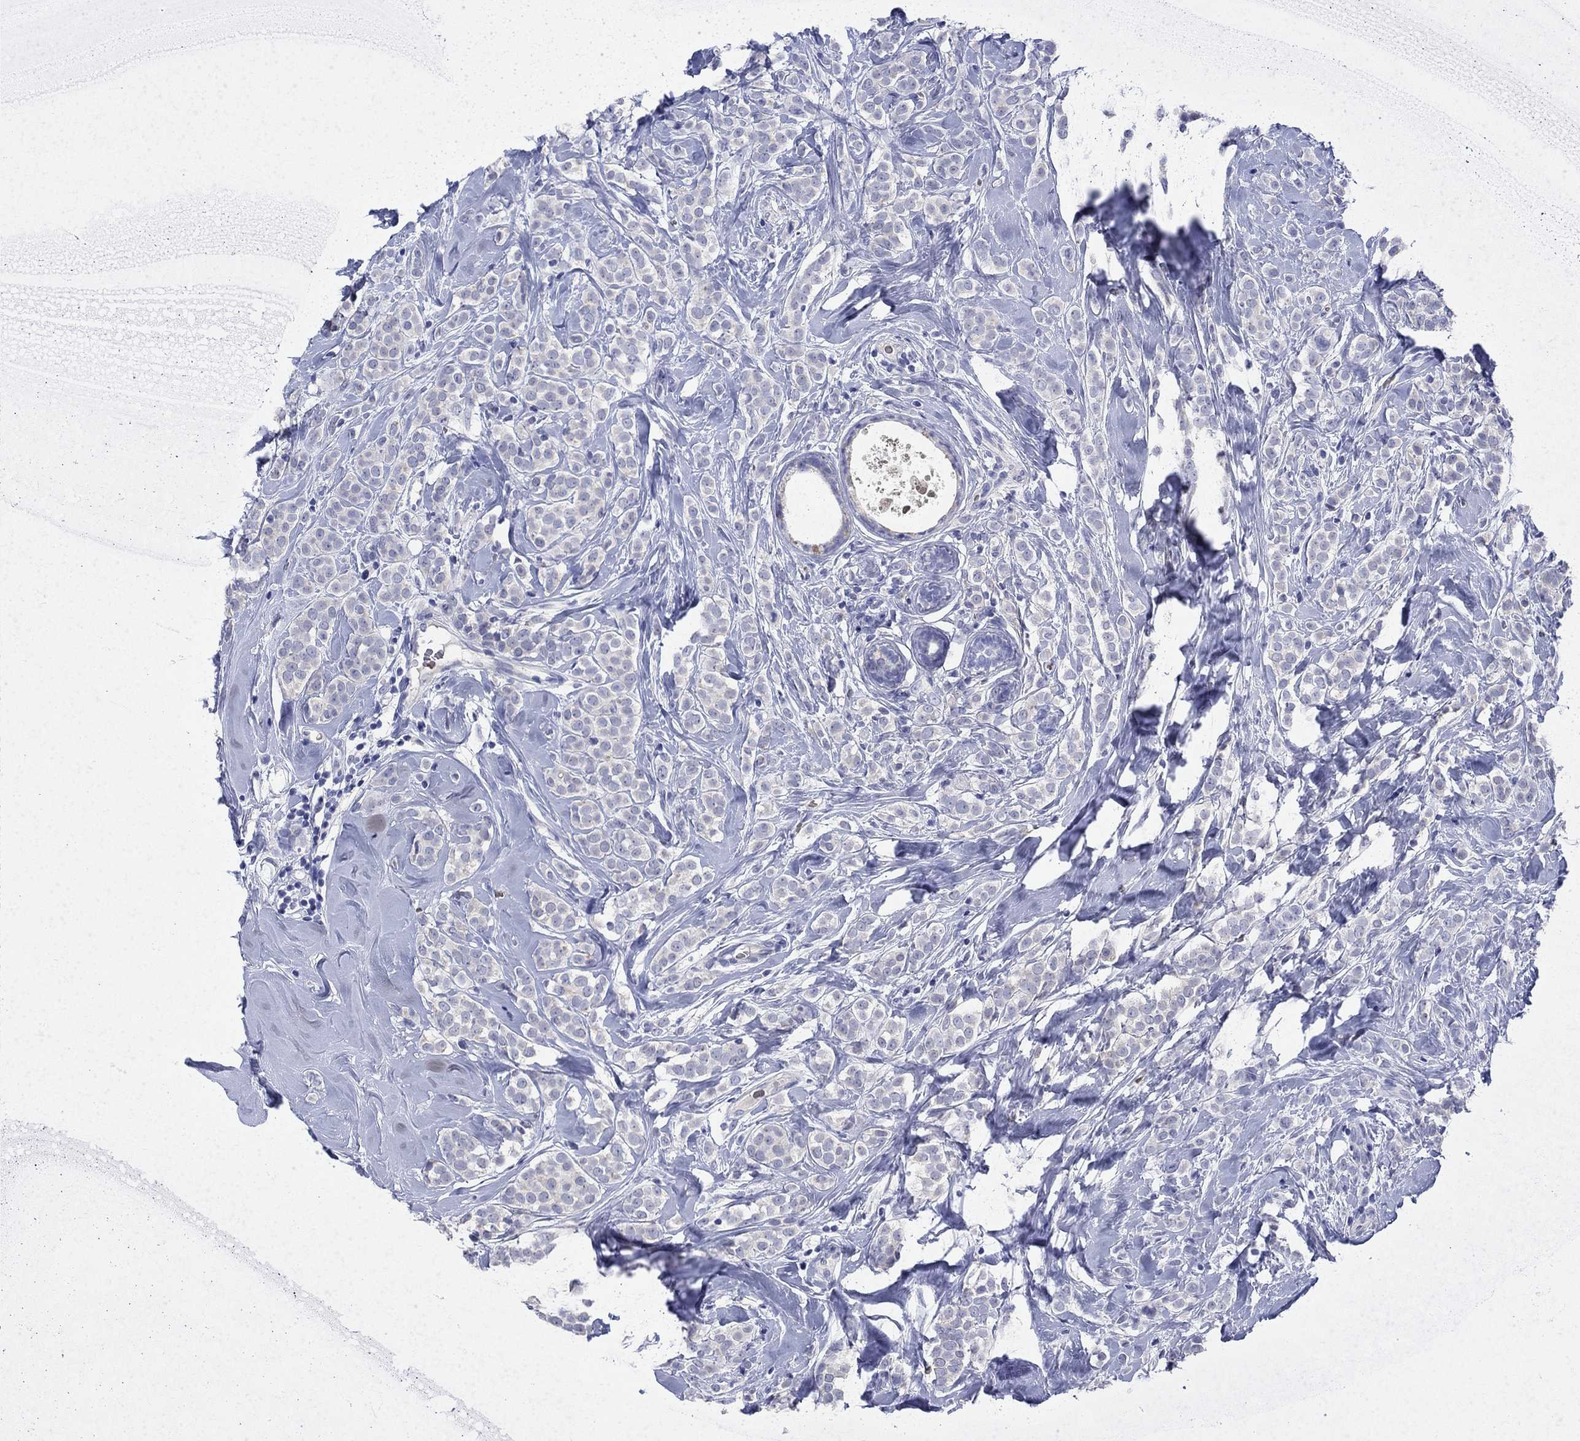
{"staining": {"intensity": "negative", "quantity": "none", "location": "none"}, "tissue": "breast cancer", "cell_type": "Tumor cells", "image_type": "cancer", "snomed": [{"axis": "morphology", "description": "Lobular carcinoma"}, {"axis": "topography", "description": "Breast"}], "caption": "DAB immunohistochemical staining of human breast cancer demonstrates no significant positivity in tumor cells.", "gene": "ENPP6", "patient": {"sex": "female", "age": 49}}